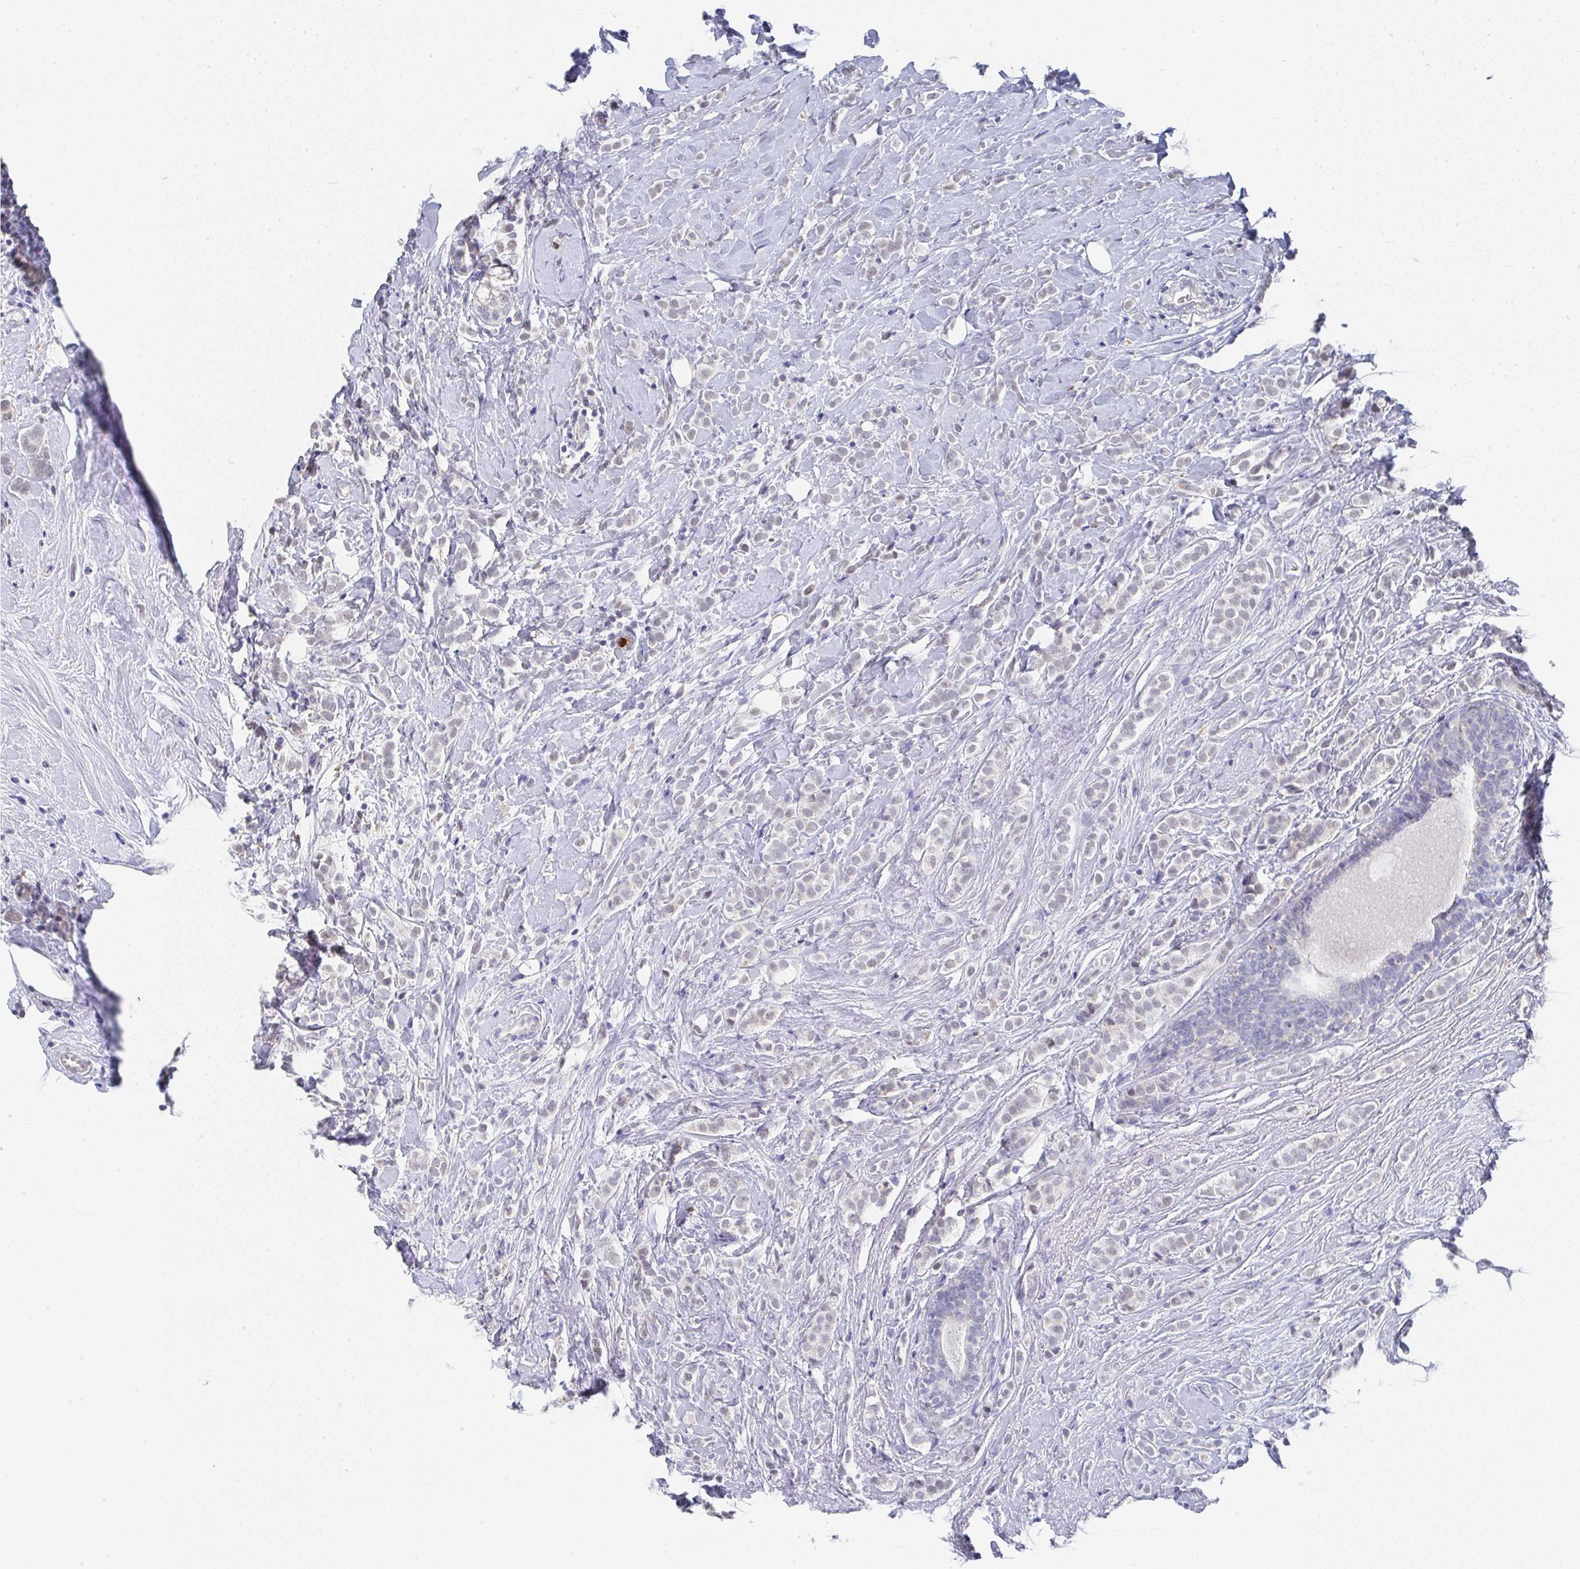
{"staining": {"intensity": "weak", "quantity": "<25%", "location": "cytoplasmic/membranous"}, "tissue": "breast cancer", "cell_type": "Tumor cells", "image_type": "cancer", "snomed": [{"axis": "morphology", "description": "Lobular carcinoma"}, {"axis": "topography", "description": "Breast"}], "caption": "There is no significant staining in tumor cells of breast cancer (lobular carcinoma). Brightfield microscopy of IHC stained with DAB (brown) and hematoxylin (blue), captured at high magnification.", "gene": "NCF1", "patient": {"sex": "female", "age": 49}}